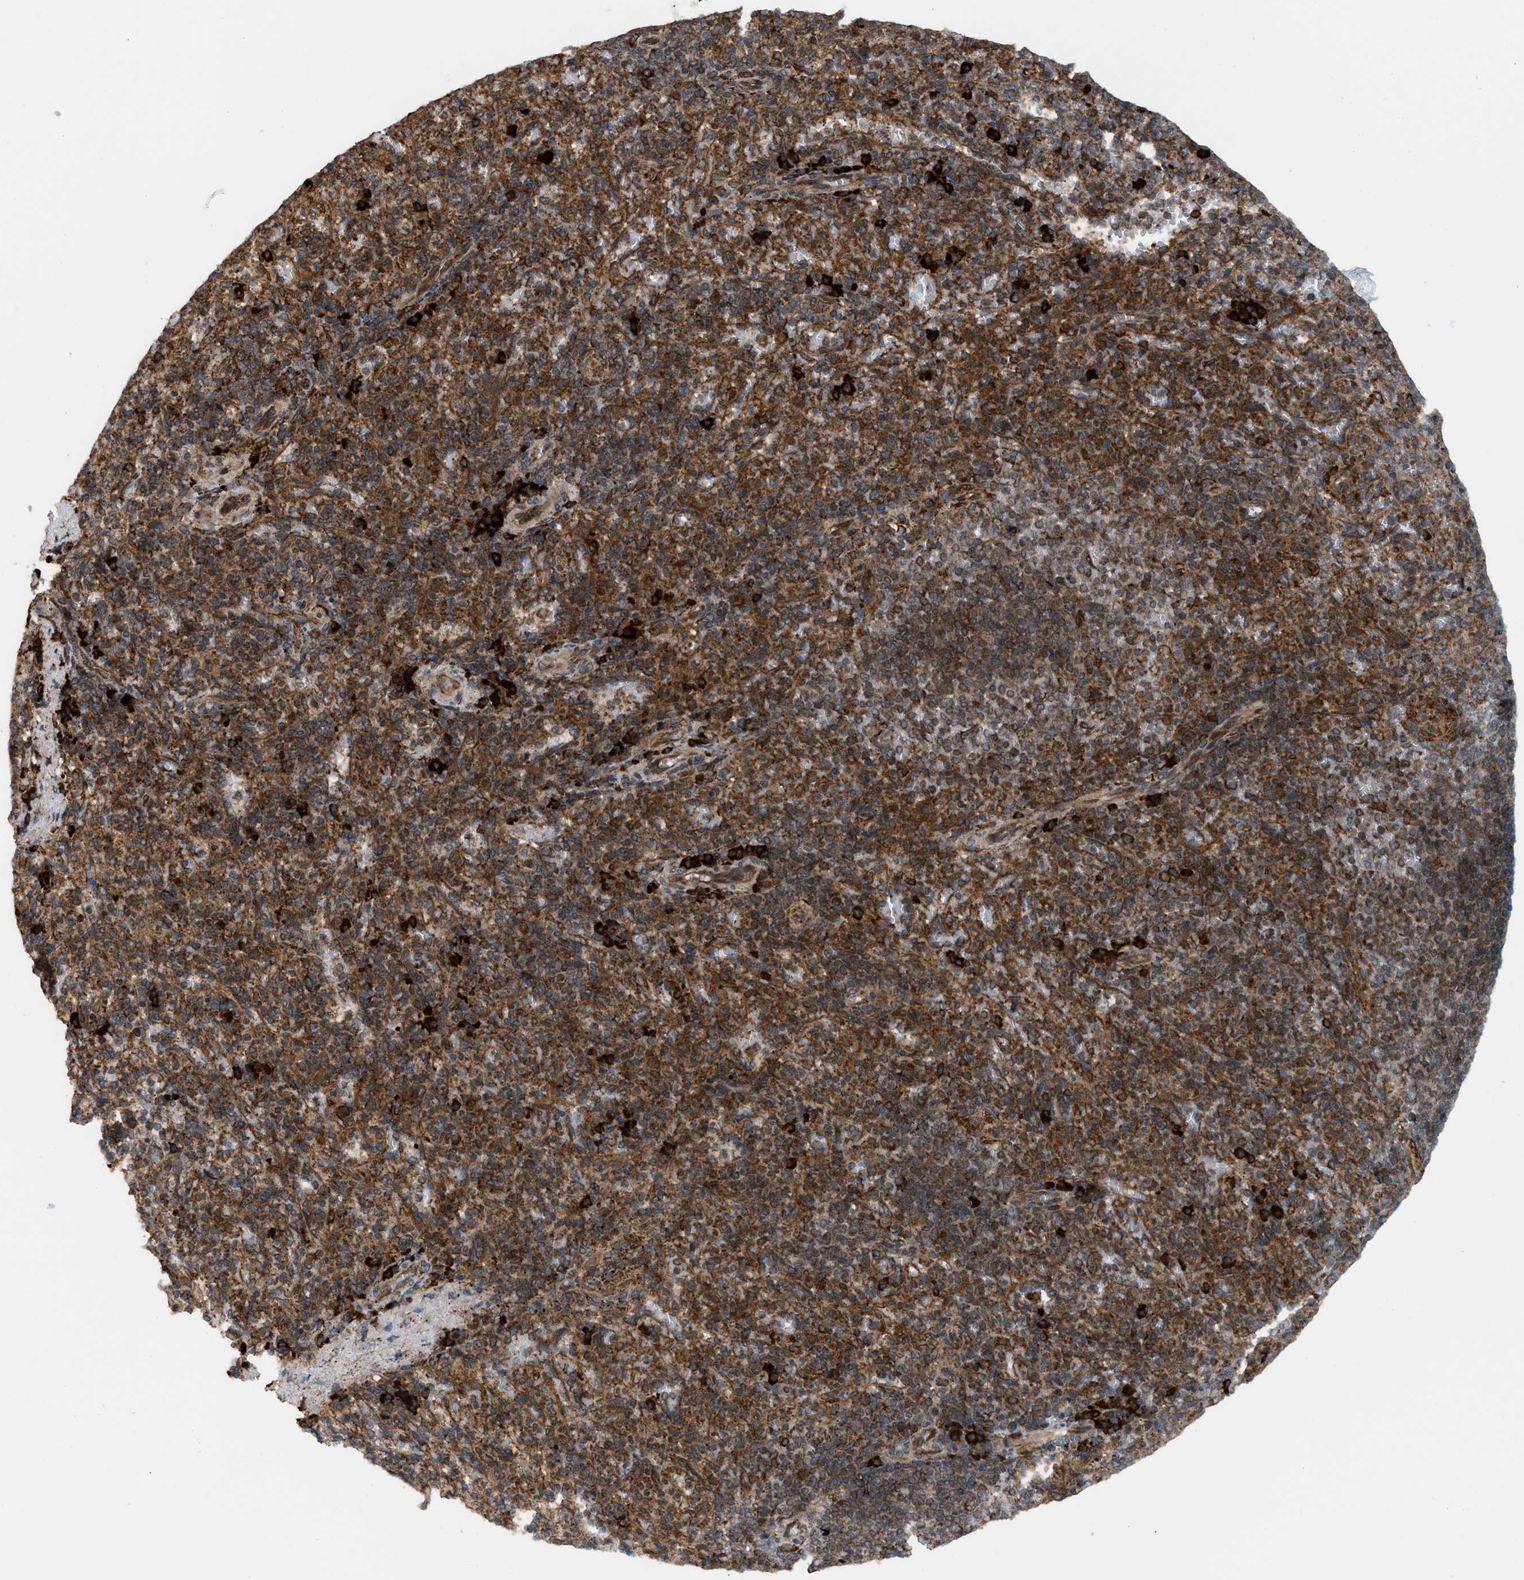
{"staining": {"intensity": "strong", "quantity": ">75%", "location": "cytoplasmic/membranous"}, "tissue": "spleen", "cell_type": "Cells in red pulp", "image_type": "normal", "snomed": [{"axis": "morphology", "description": "Normal tissue, NOS"}, {"axis": "topography", "description": "Spleen"}], "caption": "Strong cytoplasmic/membranous protein positivity is identified in about >75% of cells in red pulp in spleen. The staining is performed using DAB brown chromogen to label protein expression. The nuclei are counter-stained blue using hematoxylin.", "gene": "BAIAP2L1", "patient": {"sex": "female", "age": 74}}